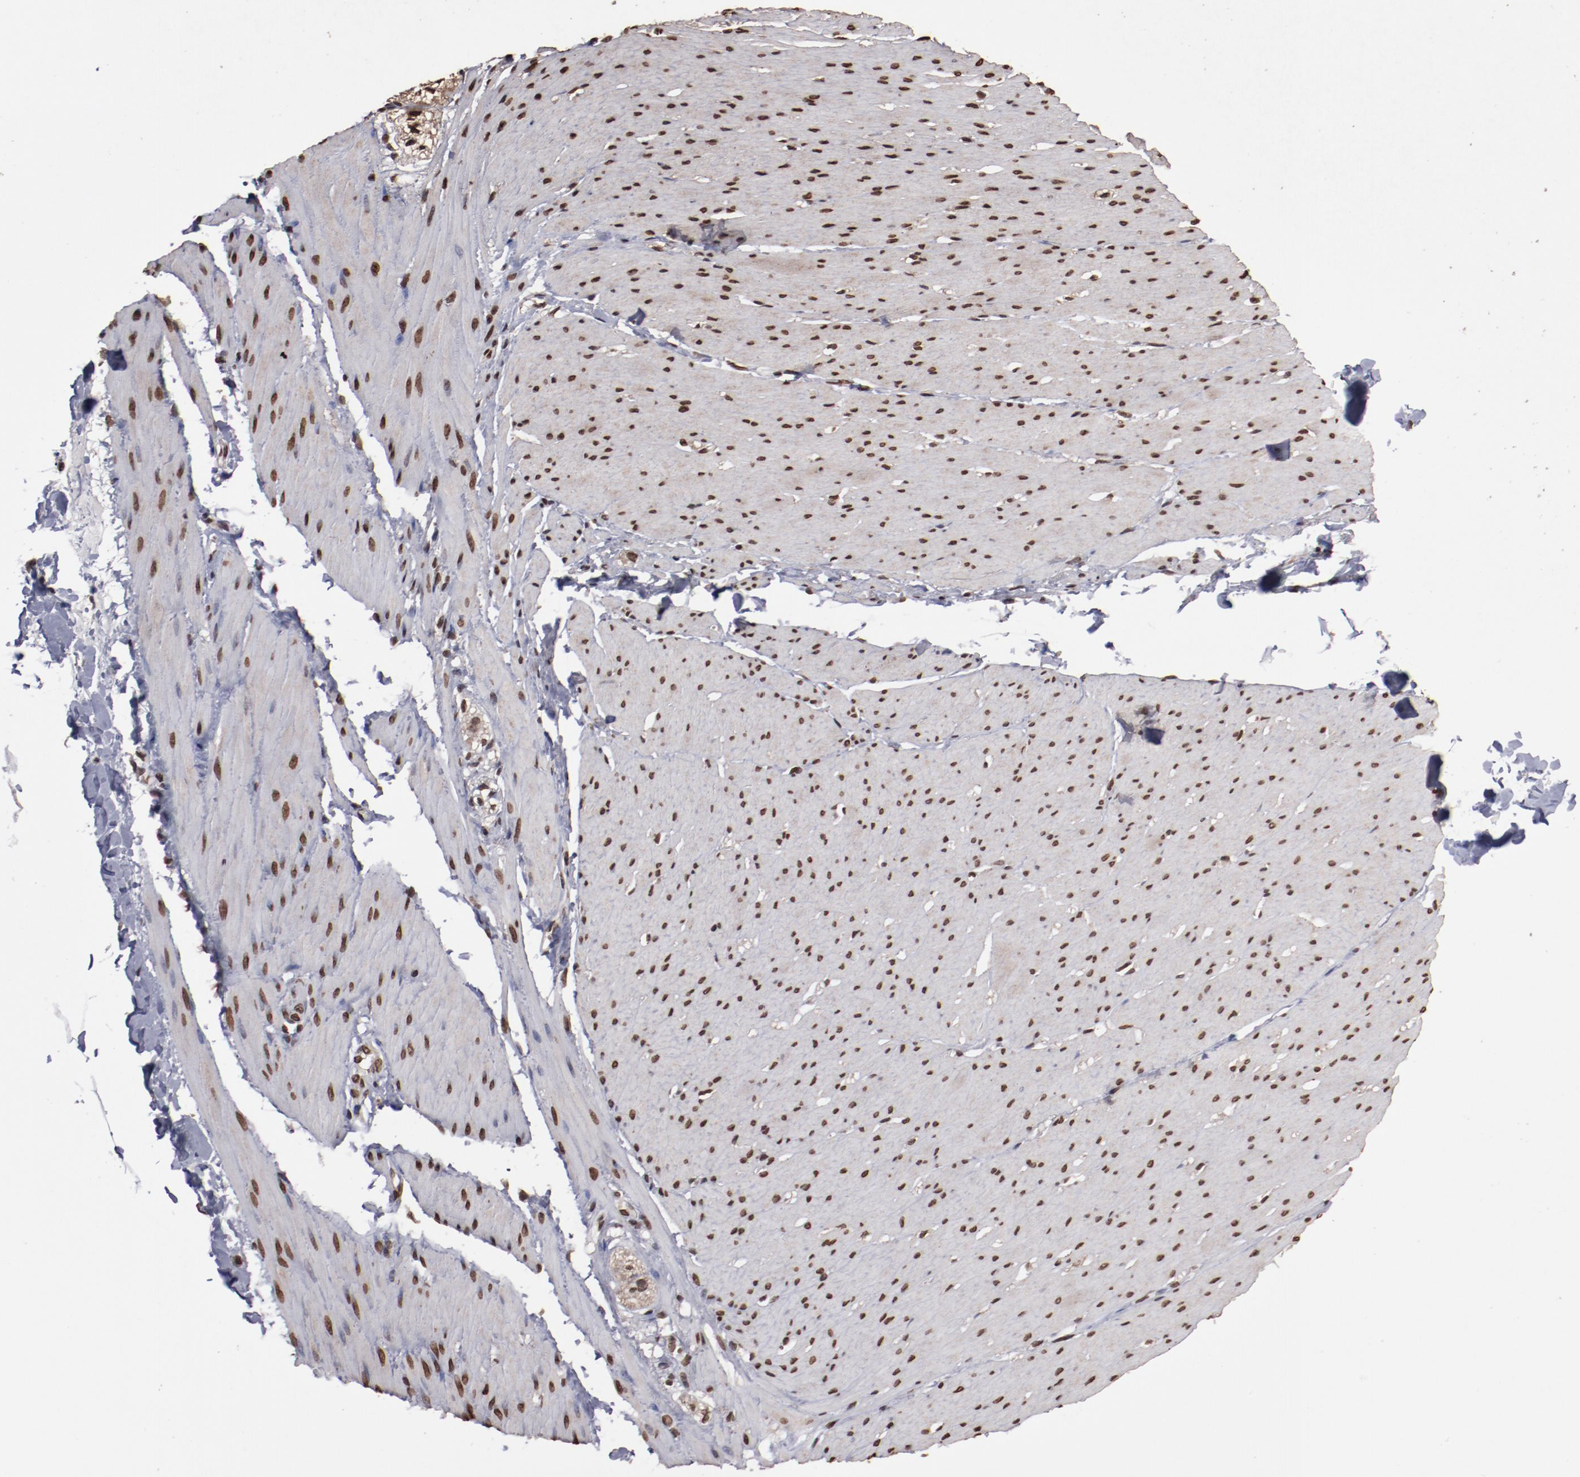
{"staining": {"intensity": "moderate", "quantity": ">75%", "location": "nuclear"}, "tissue": "smooth muscle", "cell_type": "Smooth muscle cells", "image_type": "normal", "snomed": [{"axis": "morphology", "description": "Normal tissue, NOS"}, {"axis": "topography", "description": "Smooth muscle"}, {"axis": "topography", "description": "Colon"}], "caption": "IHC staining of unremarkable smooth muscle, which demonstrates medium levels of moderate nuclear staining in approximately >75% of smooth muscle cells indicating moderate nuclear protein staining. The staining was performed using DAB (3,3'-diaminobenzidine) (brown) for protein detection and nuclei were counterstained in hematoxylin (blue).", "gene": "AKT1", "patient": {"sex": "male", "age": 67}}